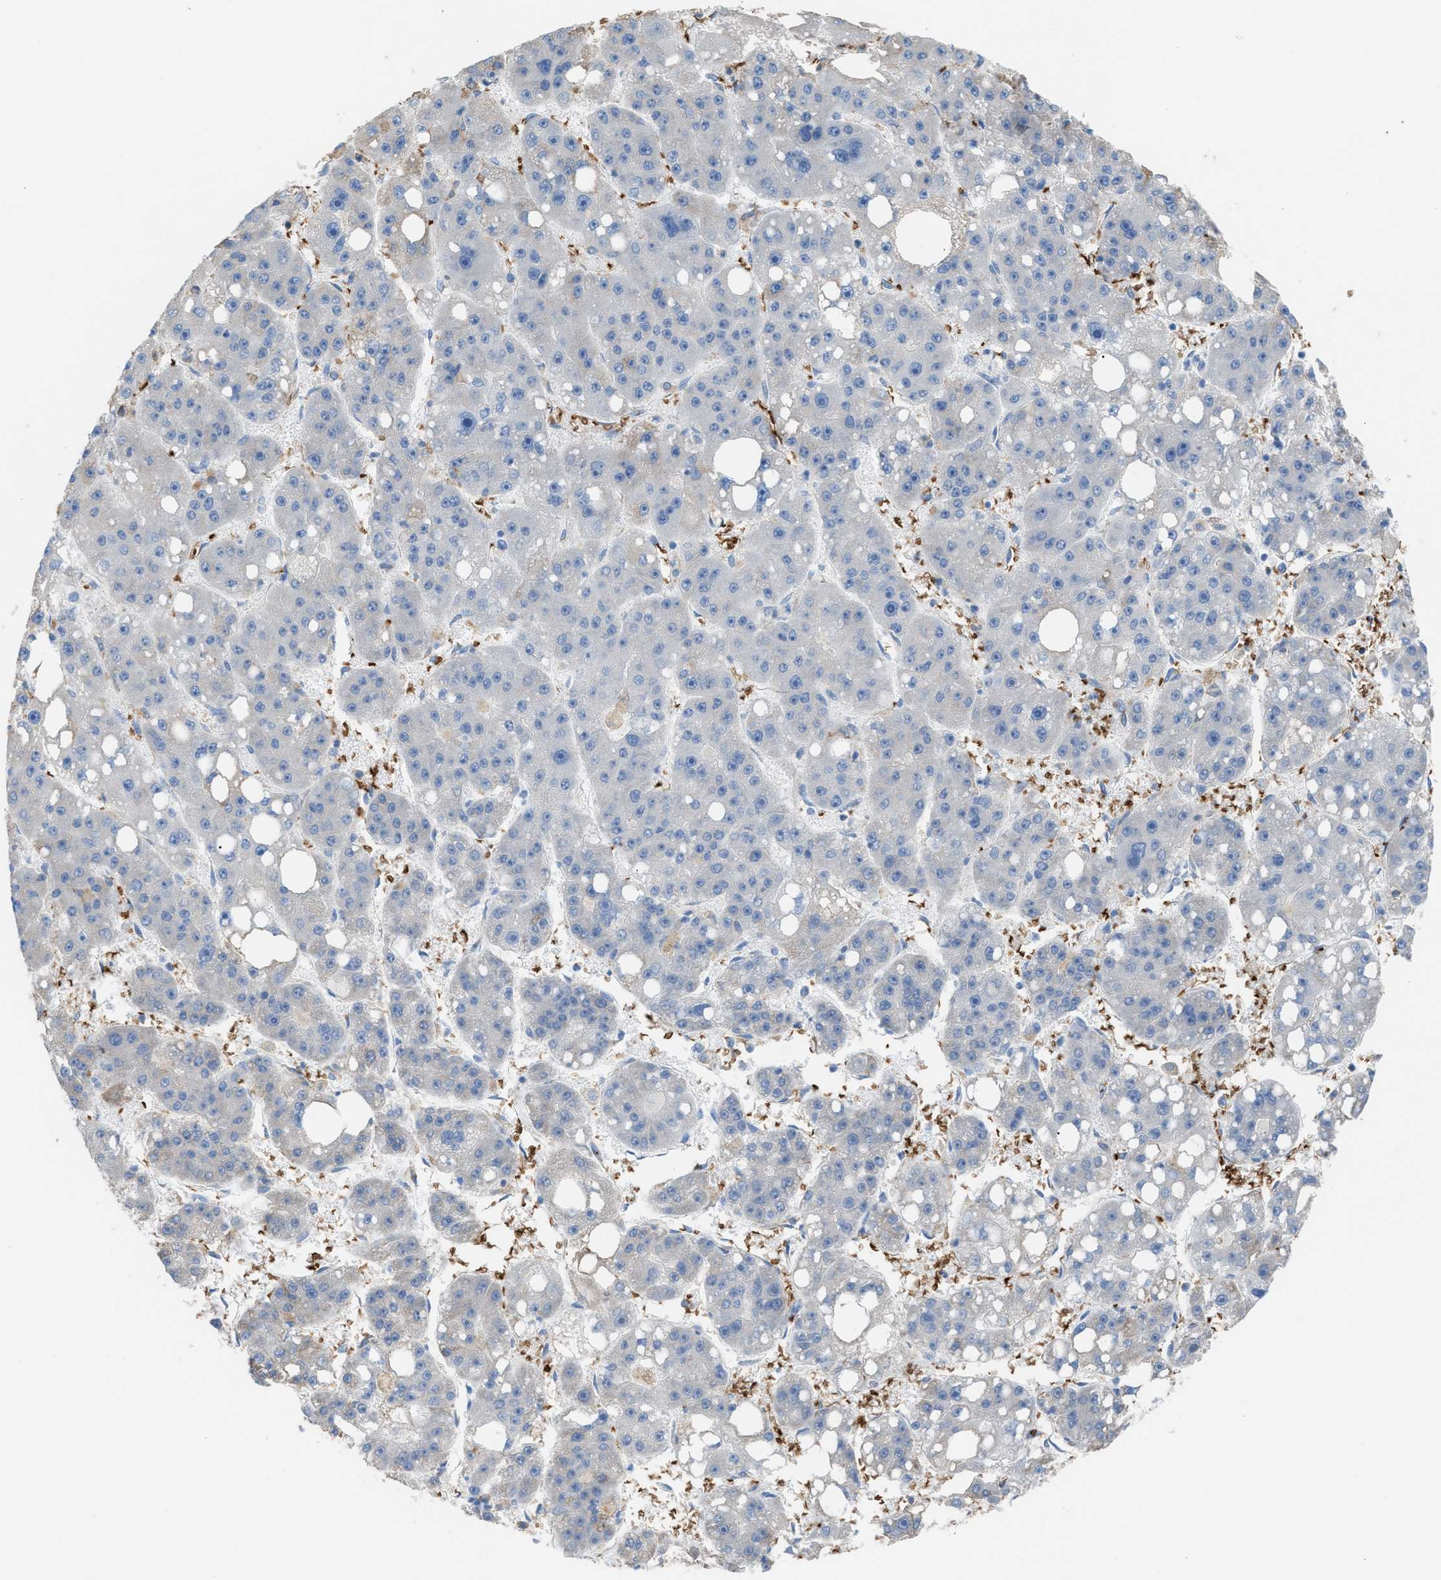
{"staining": {"intensity": "negative", "quantity": "none", "location": "none"}, "tissue": "liver cancer", "cell_type": "Tumor cells", "image_type": "cancer", "snomed": [{"axis": "morphology", "description": "Carcinoma, Hepatocellular, NOS"}, {"axis": "topography", "description": "Liver"}], "caption": "Micrograph shows no protein expression in tumor cells of liver cancer tissue.", "gene": "CA3", "patient": {"sex": "female", "age": 61}}